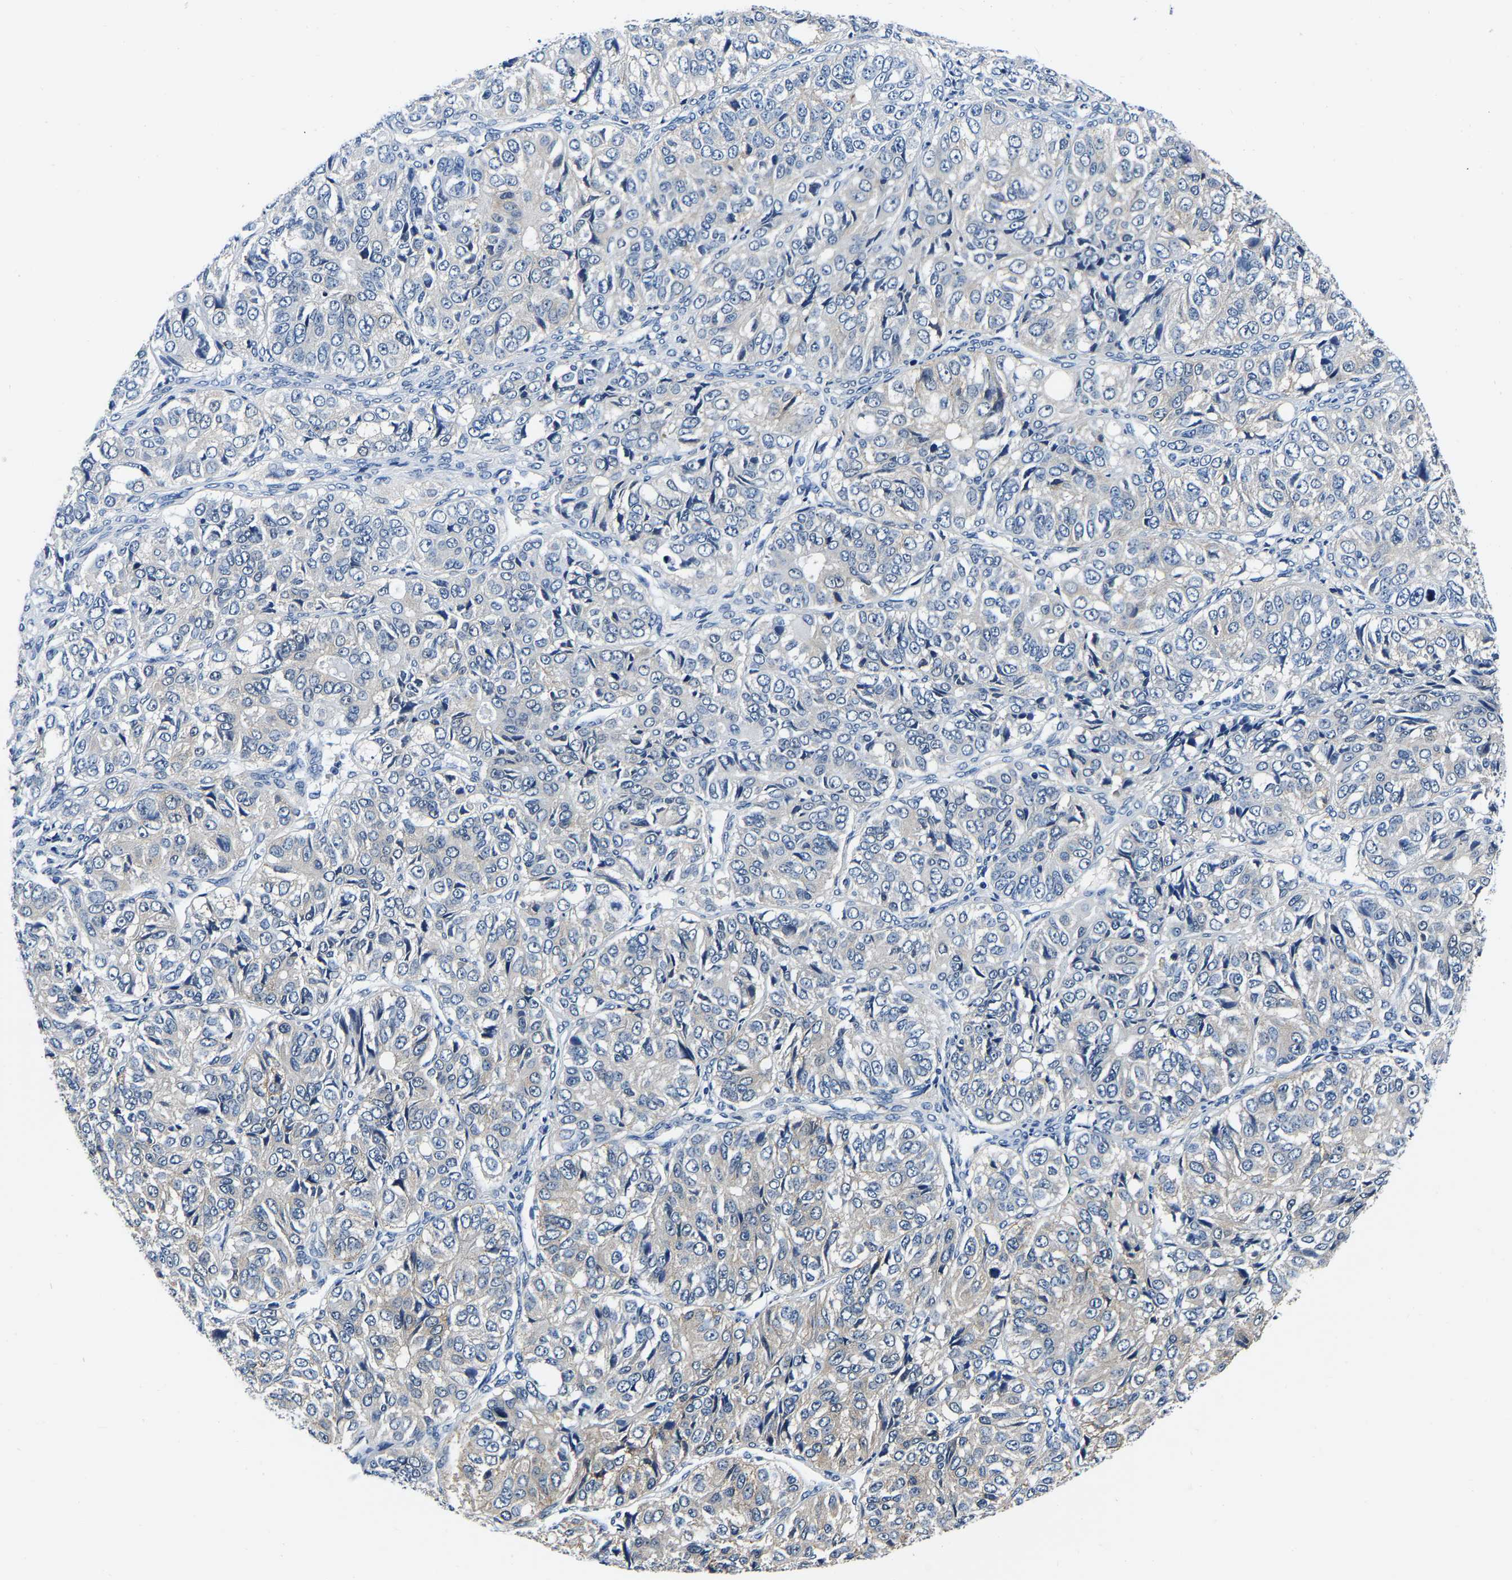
{"staining": {"intensity": "weak", "quantity": "<25%", "location": "cytoplasmic/membranous"}, "tissue": "ovarian cancer", "cell_type": "Tumor cells", "image_type": "cancer", "snomed": [{"axis": "morphology", "description": "Carcinoma, endometroid"}, {"axis": "topography", "description": "Ovary"}], "caption": "A photomicrograph of human ovarian cancer (endometroid carcinoma) is negative for staining in tumor cells. (IHC, brightfield microscopy, high magnification).", "gene": "ACO1", "patient": {"sex": "female", "age": 51}}